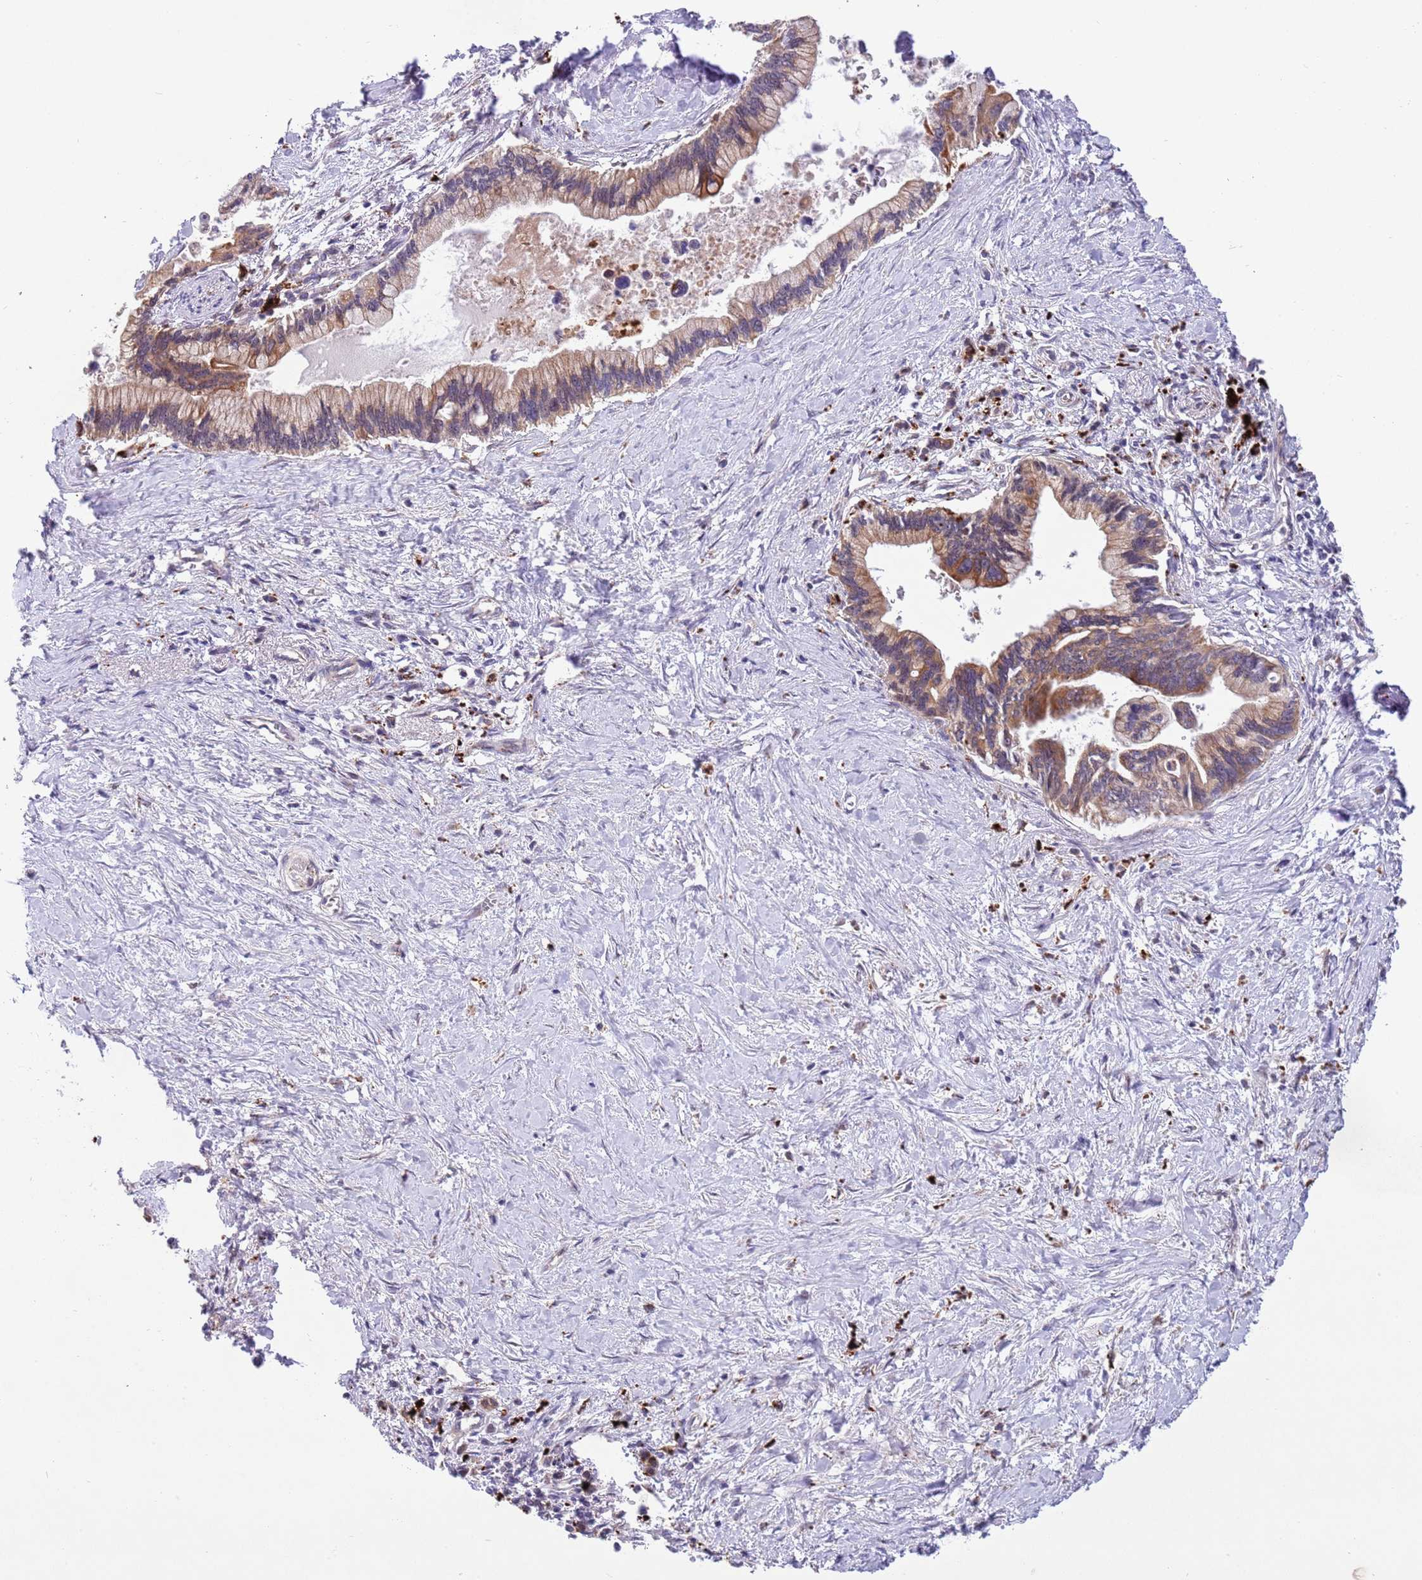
{"staining": {"intensity": "moderate", "quantity": ">75%", "location": "cytoplasmic/membranous"}, "tissue": "pancreatic cancer", "cell_type": "Tumor cells", "image_type": "cancer", "snomed": [{"axis": "morphology", "description": "Adenocarcinoma, NOS"}, {"axis": "topography", "description": "Pancreas"}], "caption": "Tumor cells display medium levels of moderate cytoplasmic/membranous expression in approximately >75% of cells in human pancreatic adenocarcinoma.", "gene": "TRIM27", "patient": {"sex": "female", "age": 83}}